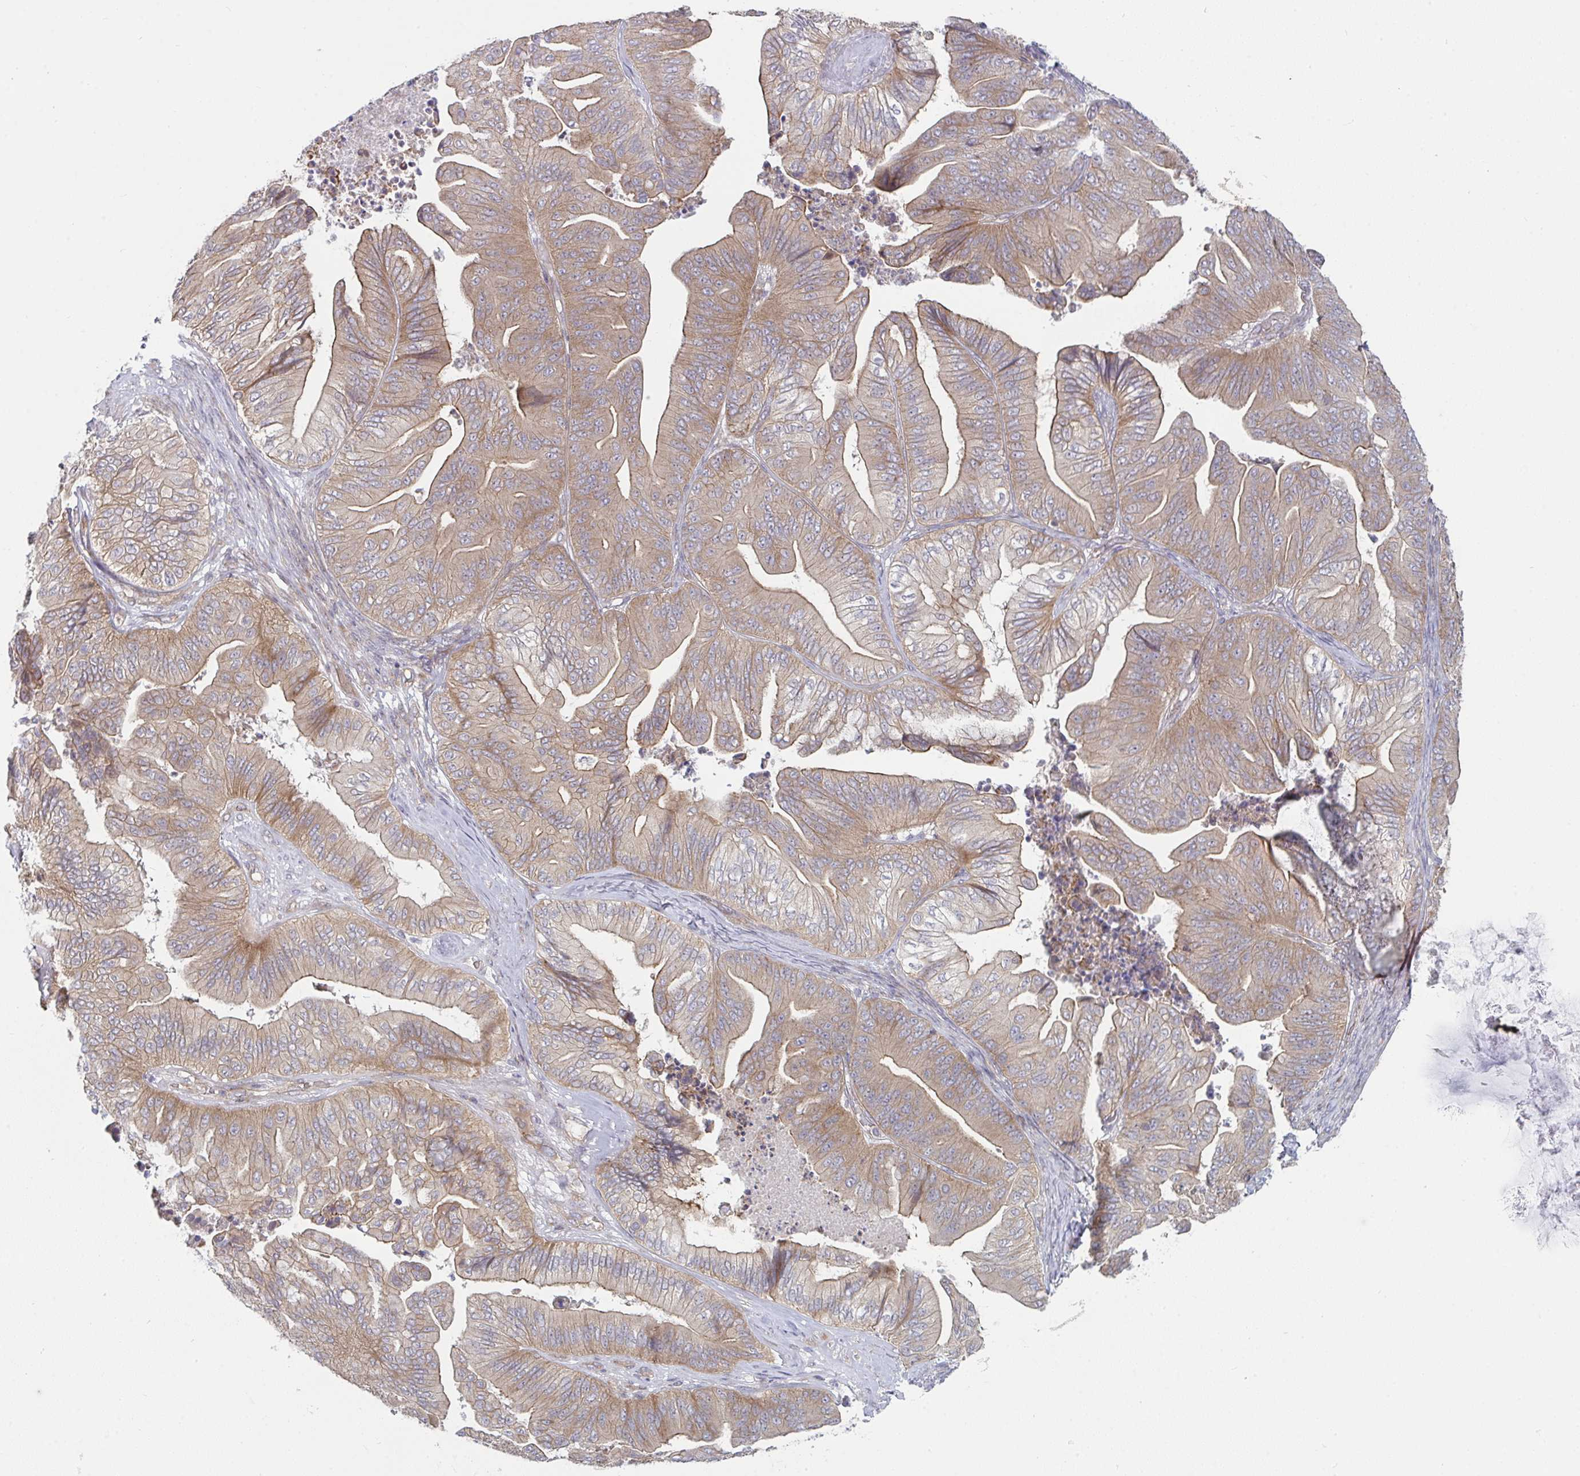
{"staining": {"intensity": "weak", "quantity": ">75%", "location": "cytoplasmic/membranous"}, "tissue": "ovarian cancer", "cell_type": "Tumor cells", "image_type": "cancer", "snomed": [{"axis": "morphology", "description": "Cystadenocarcinoma, mucinous, NOS"}, {"axis": "topography", "description": "Ovary"}], "caption": "This micrograph shows immunohistochemistry (IHC) staining of human mucinous cystadenocarcinoma (ovarian), with low weak cytoplasmic/membranous staining in approximately >75% of tumor cells.", "gene": "CASP9", "patient": {"sex": "female", "age": 67}}